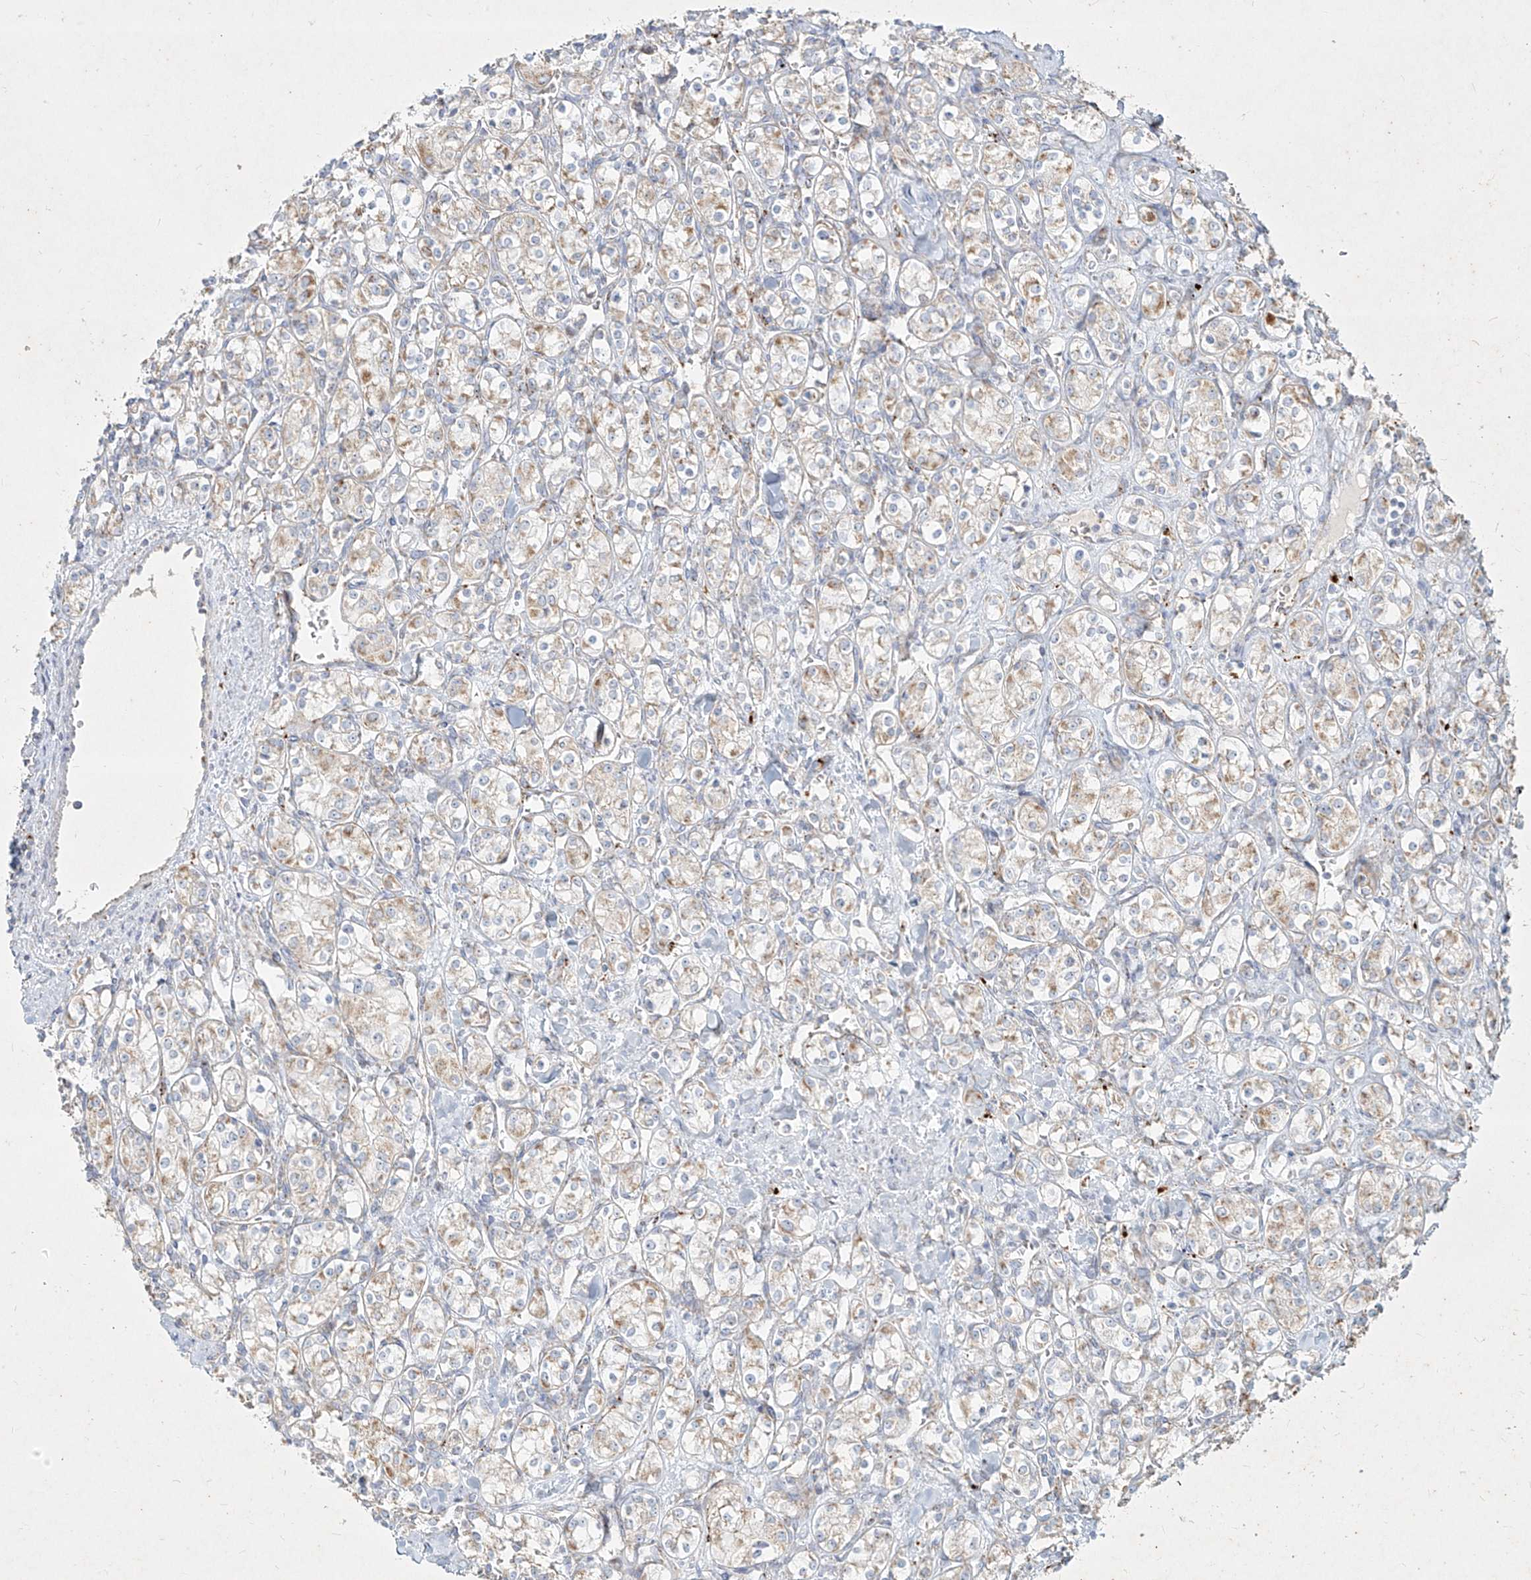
{"staining": {"intensity": "moderate", "quantity": "25%-75%", "location": "cytoplasmic/membranous"}, "tissue": "renal cancer", "cell_type": "Tumor cells", "image_type": "cancer", "snomed": [{"axis": "morphology", "description": "Adenocarcinoma, NOS"}, {"axis": "topography", "description": "Kidney"}], "caption": "Immunohistochemical staining of human renal adenocarcinoma demonstrates medium levels of moderate cytoplasmic/membranous protein expression in about 25%-75% of tumor cells.", "gene": "MTX2", "patient": {"sex": "male", "age": 77}}